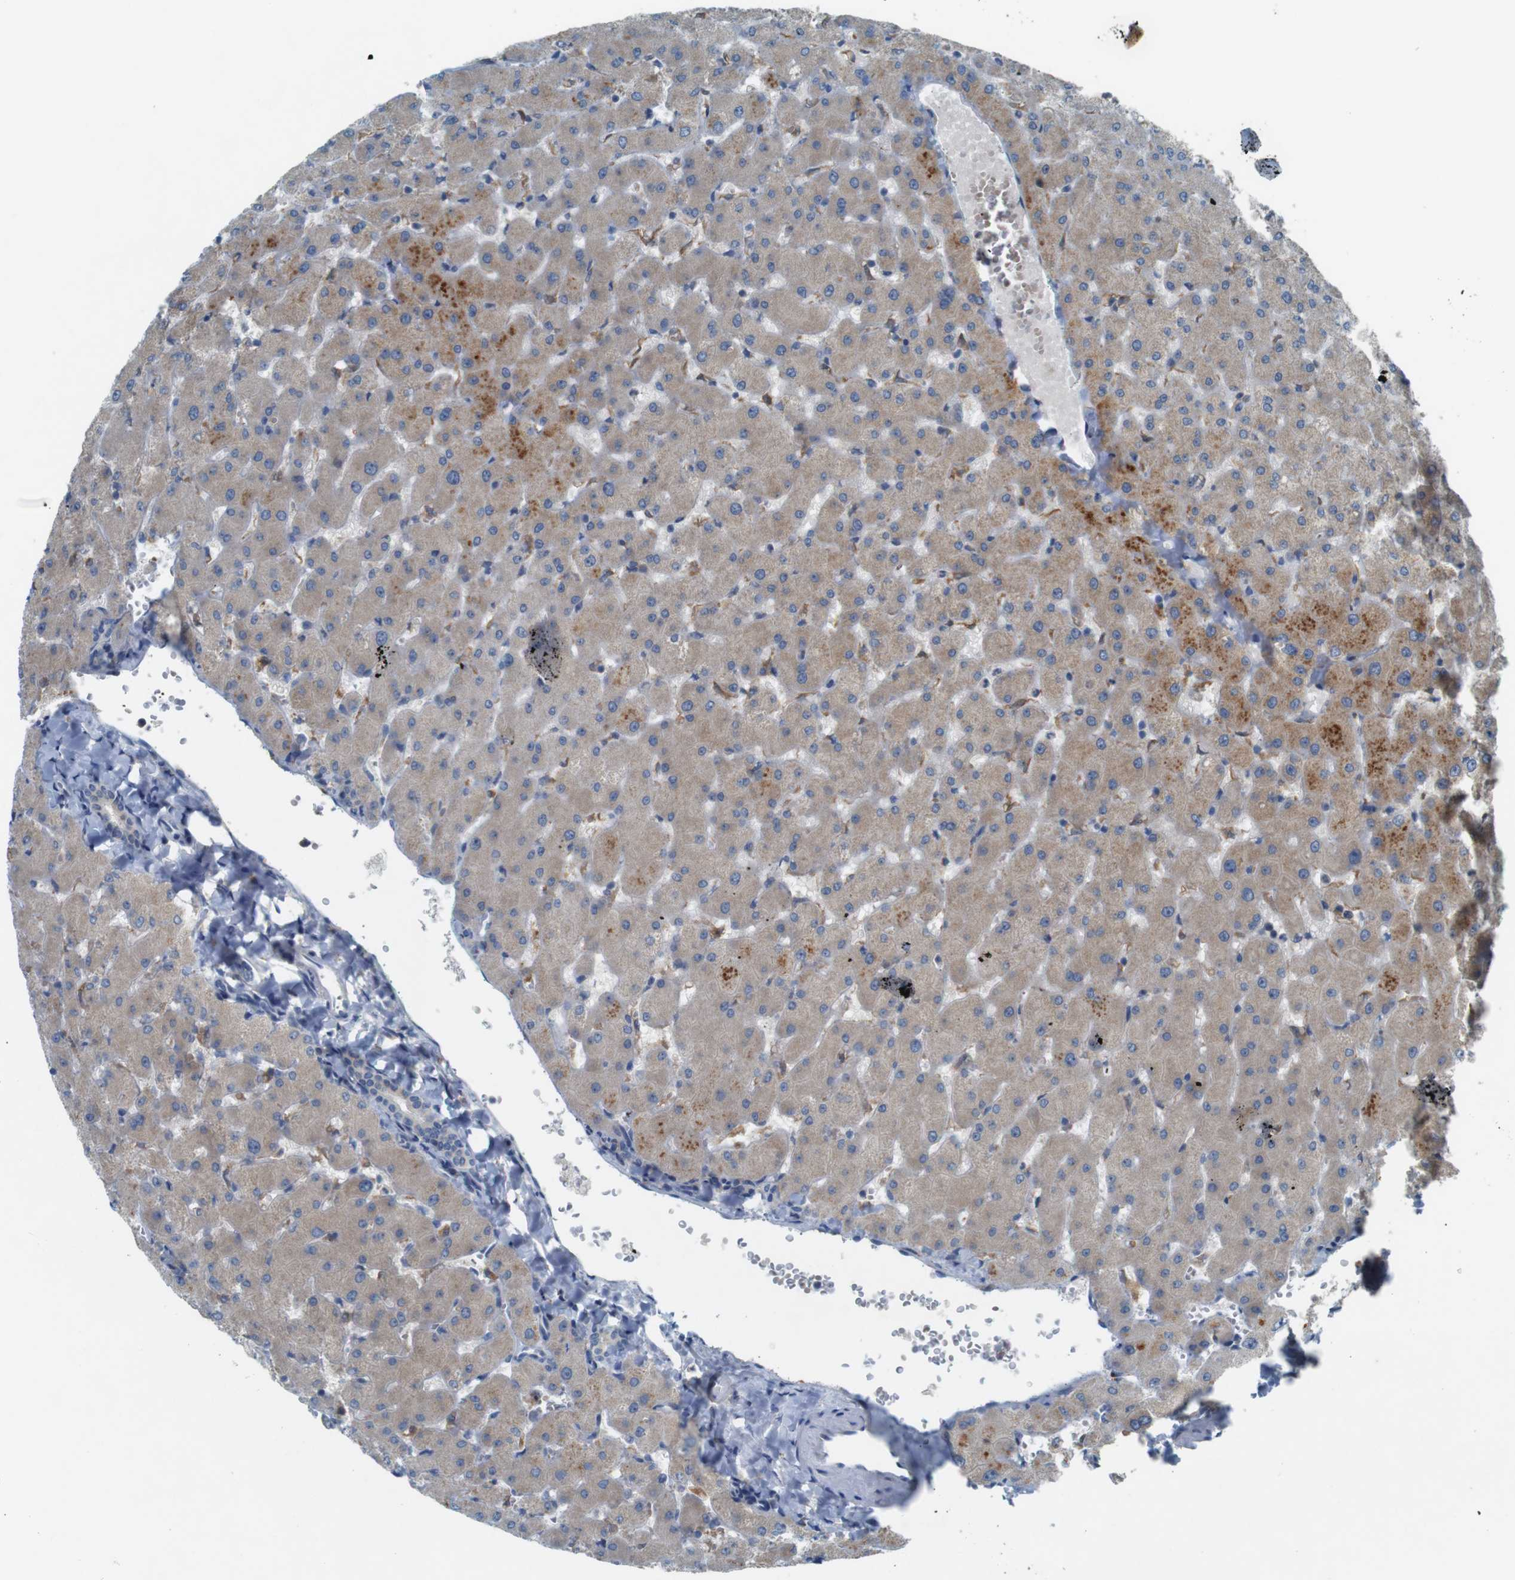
{"staining": {"intensity": "weak", "quantity": "<25%", "location": "cytoplasmic/membranous"}, "tissue": "liver", "cell_type": "Cholangiocytes", "image_type": "normal", "snomed": [{"axis": "morphology", "description": "Normal tissue, NOS"}, {"axis": "topography", "description": "Liver"}], "caption": "Cholangiocytes are negative for brown protein staining in normal liver. (Immunohistochemistry (ihc), brightfield microscopy, high magnification).", "gene": "MOGAT3", "patient": {"sex": "female", "age": 63}}